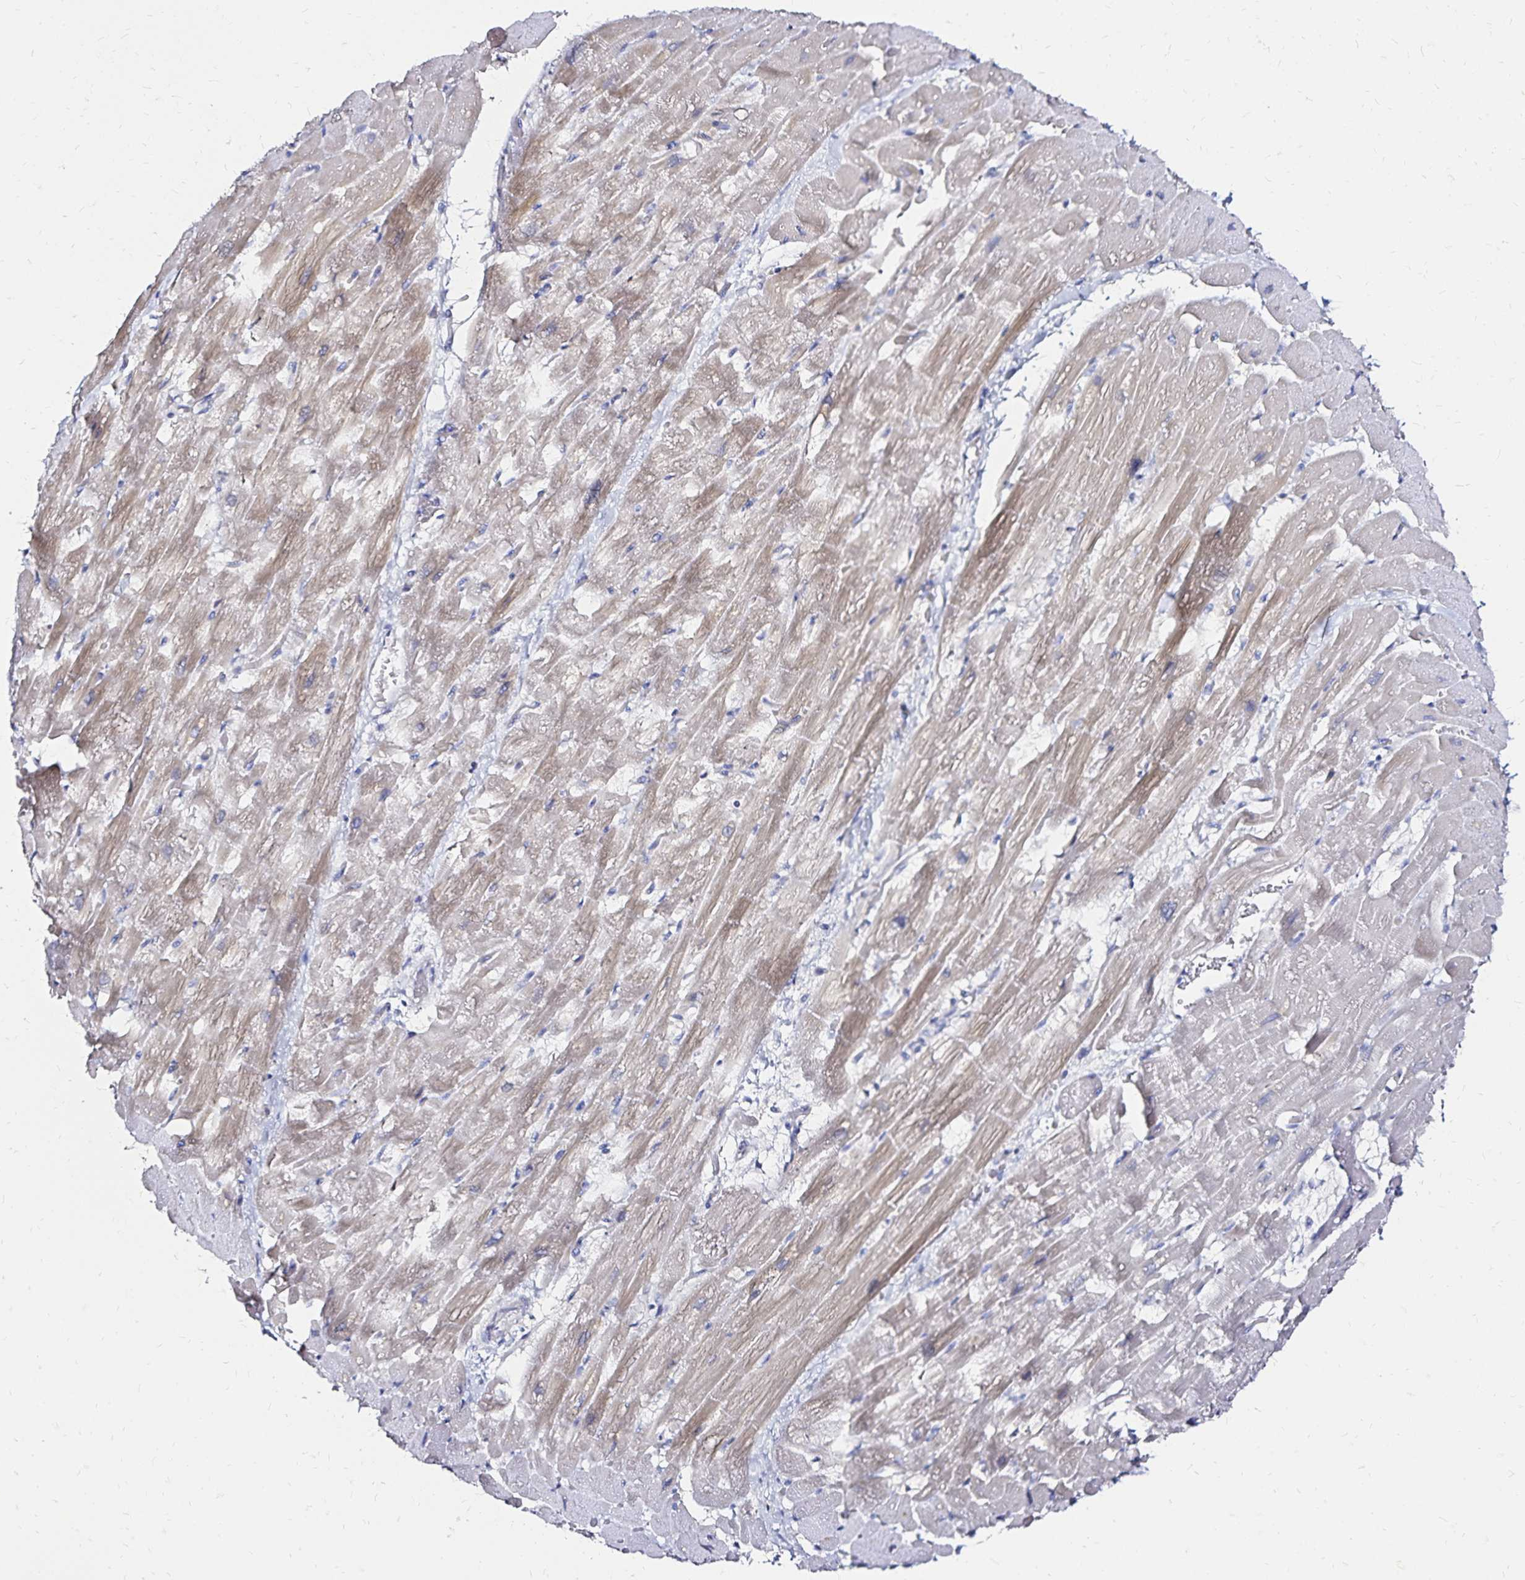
{"staining": {"intensity": "weak", "quantity": "<25%", "location": "cytoplasmic/membranous"}, "tissue": "heart muscle", "cell_type": "Cardiomyocytes", "image_type": "normal", "snomed": [{"axis": "morphology", "description": "Normal tissue, NOS"}, {"axis": "topography", "description": "Heart"}], "caption": "There is no significant positivity in cardiomyocytes of heart muscle. The staining was performed using DAB to visualize the protein expression in brown, while the nuclei were stained in blue with hematoxylin (Magnification: 20x).", "gene": "SLC5A1", "patient": {"sex": "male", "age": 37}}